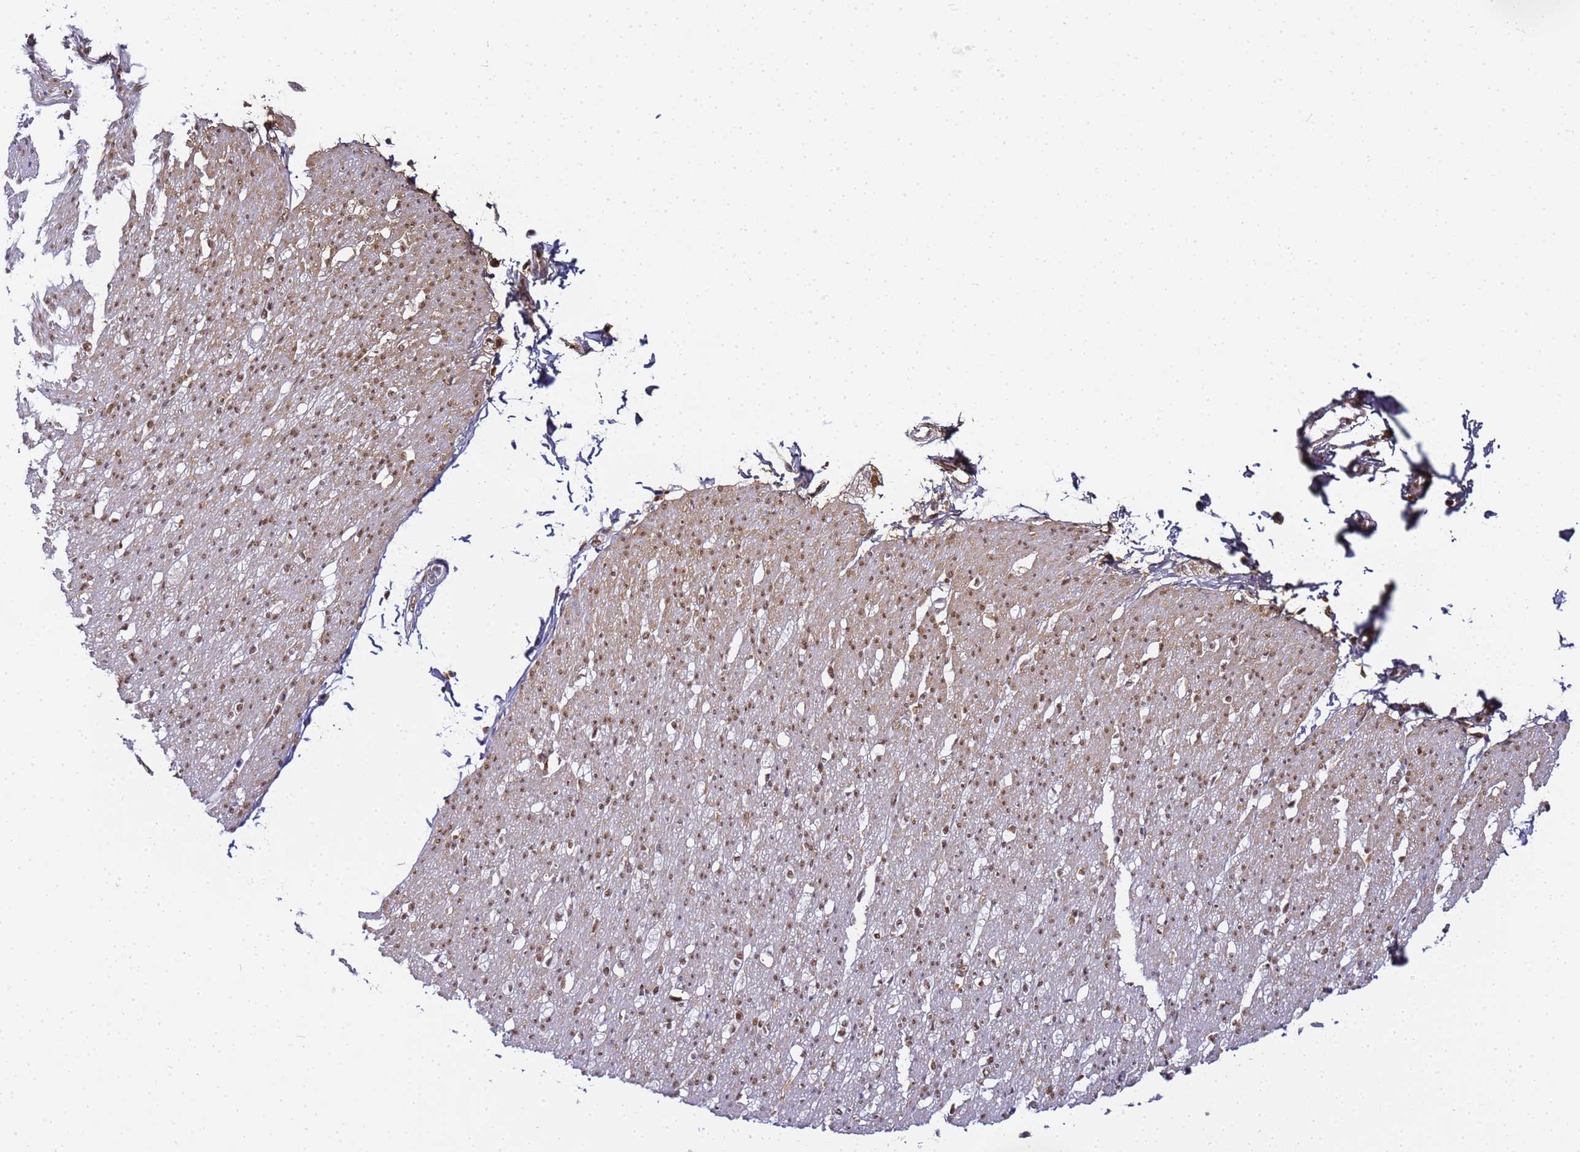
{"staining": {"intensity": "moderate", "quantity": ">75%", "location": "cytoplasmic/membranous,nuclear"}, "tissue": "smooth muscle", "cell_type": "Smooth muscle cells", "image_type": "normal", "snomed": [{"axis": "morphology", "description": "Normal tissue, NOS"}, {"axis": "morphology", "description": "Adenocarcinoma, NOS"}, {"axis": "topography", "description": "Colon"}, {"axis": "topography", "description": "Peripheral nerve tissue"}], "caption": "Immunohistochemistry (IHC) image of normal smooth muscle: smooth muscle stained using immunohistochemistry (IHC) demonstrates medium levels of moderate protein expression localized specifically in the cytoplasmic/membranous,nuclear of smooth muscle cells, appearing as a cytoplasmic/membranous,nuclear brown color.", "gene": "RBM12", "patient": {"sex": "male", "age": 14}}